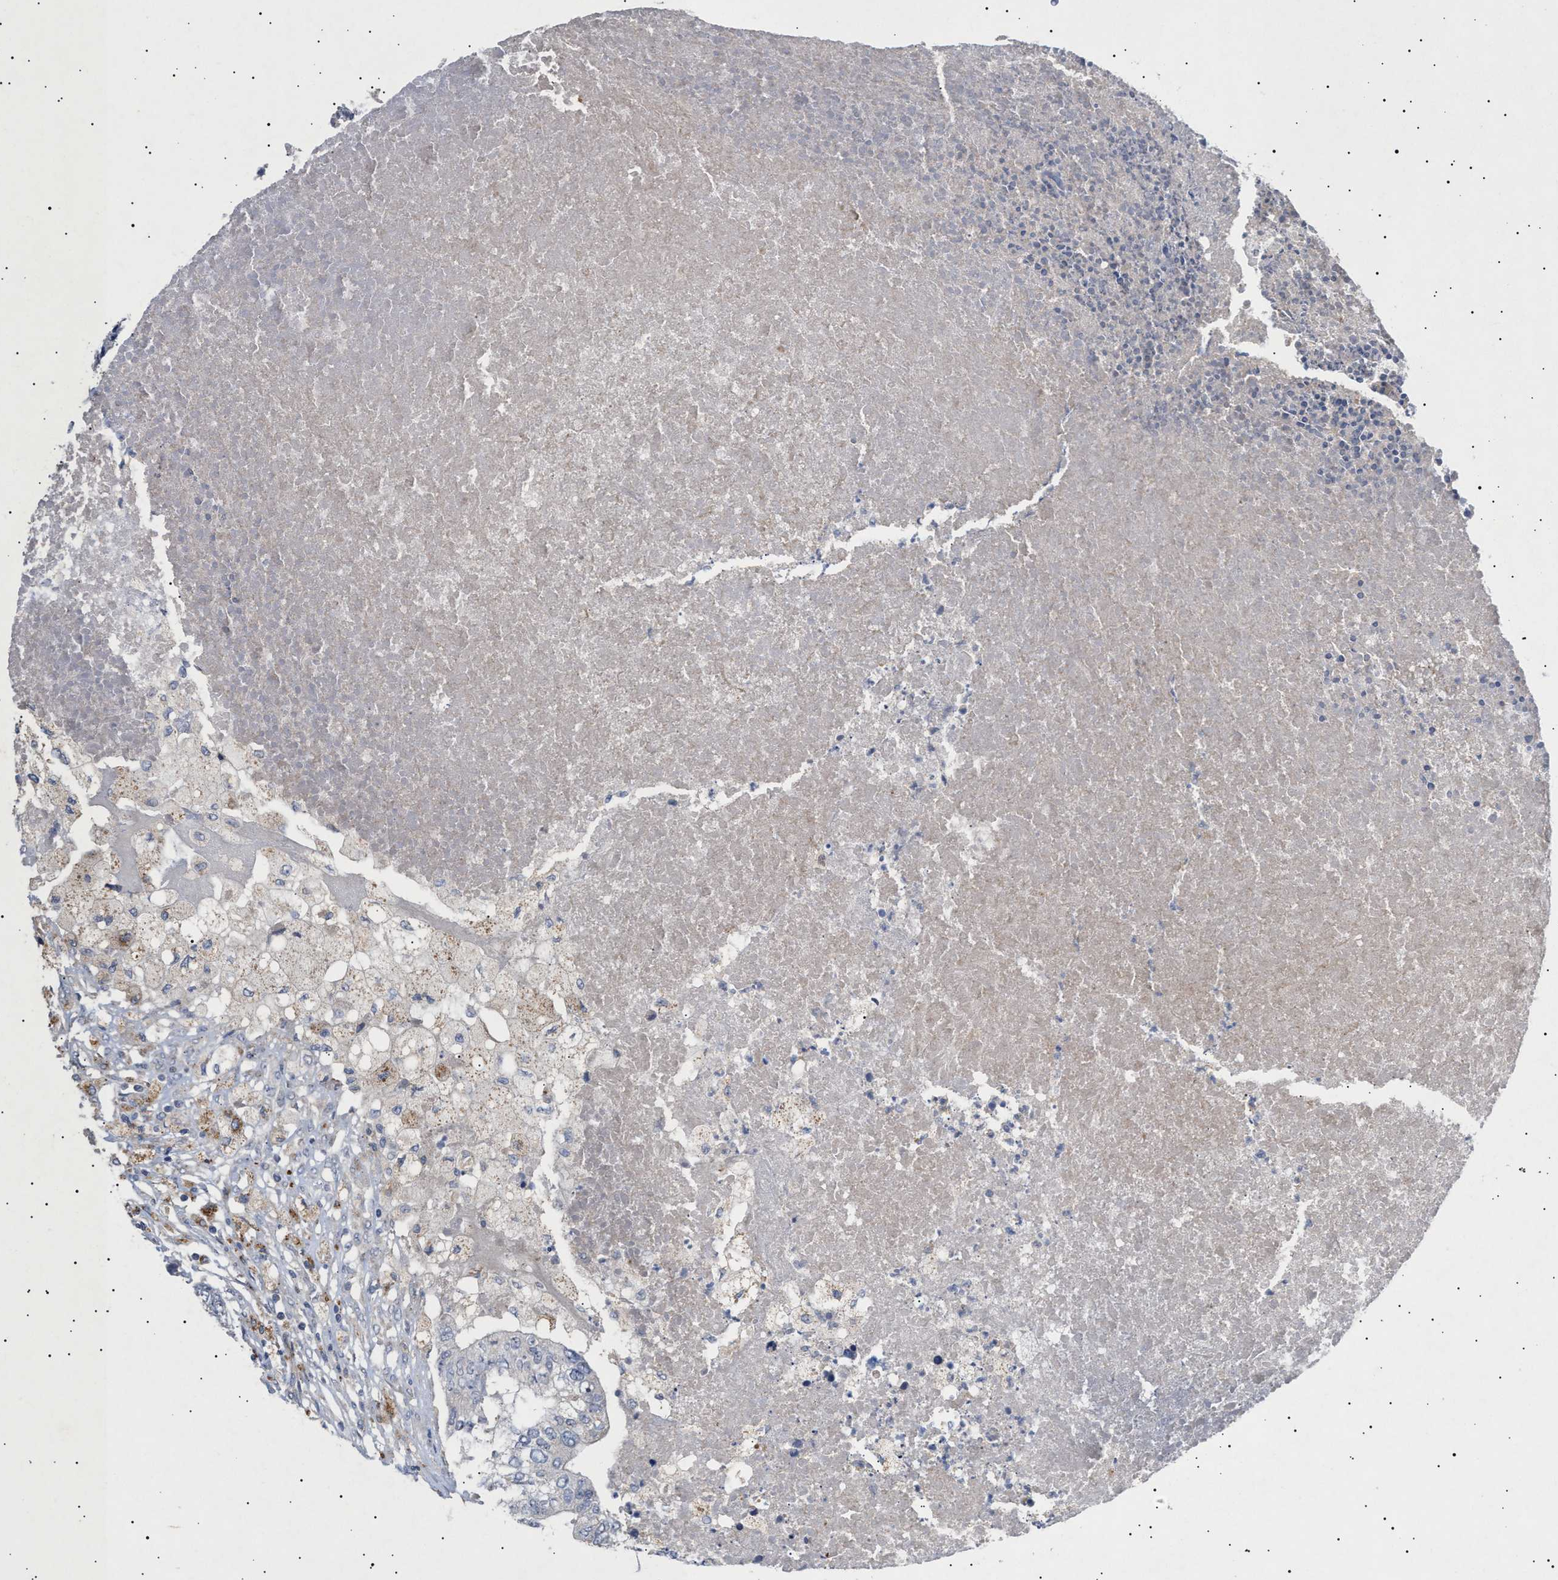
{"staining": {"intensity": "negative", "quantity": "none", "location": "none"}, "tissue": "colorectal cancer", "cell_type": "Tumor cells", "image_type": "cancer", "snomed": [{"axis": "morphology", "description": "Adenocarcinoma, NOS"}, {"axis": "topography", "description": "Colon"}], "caption": "An image of adenocarcinoma (colorectal) stained for a protein displays no brown staining in tumor cells.", "gene": "SIRT5", "patient": {"sex": "female", "age": 67}}